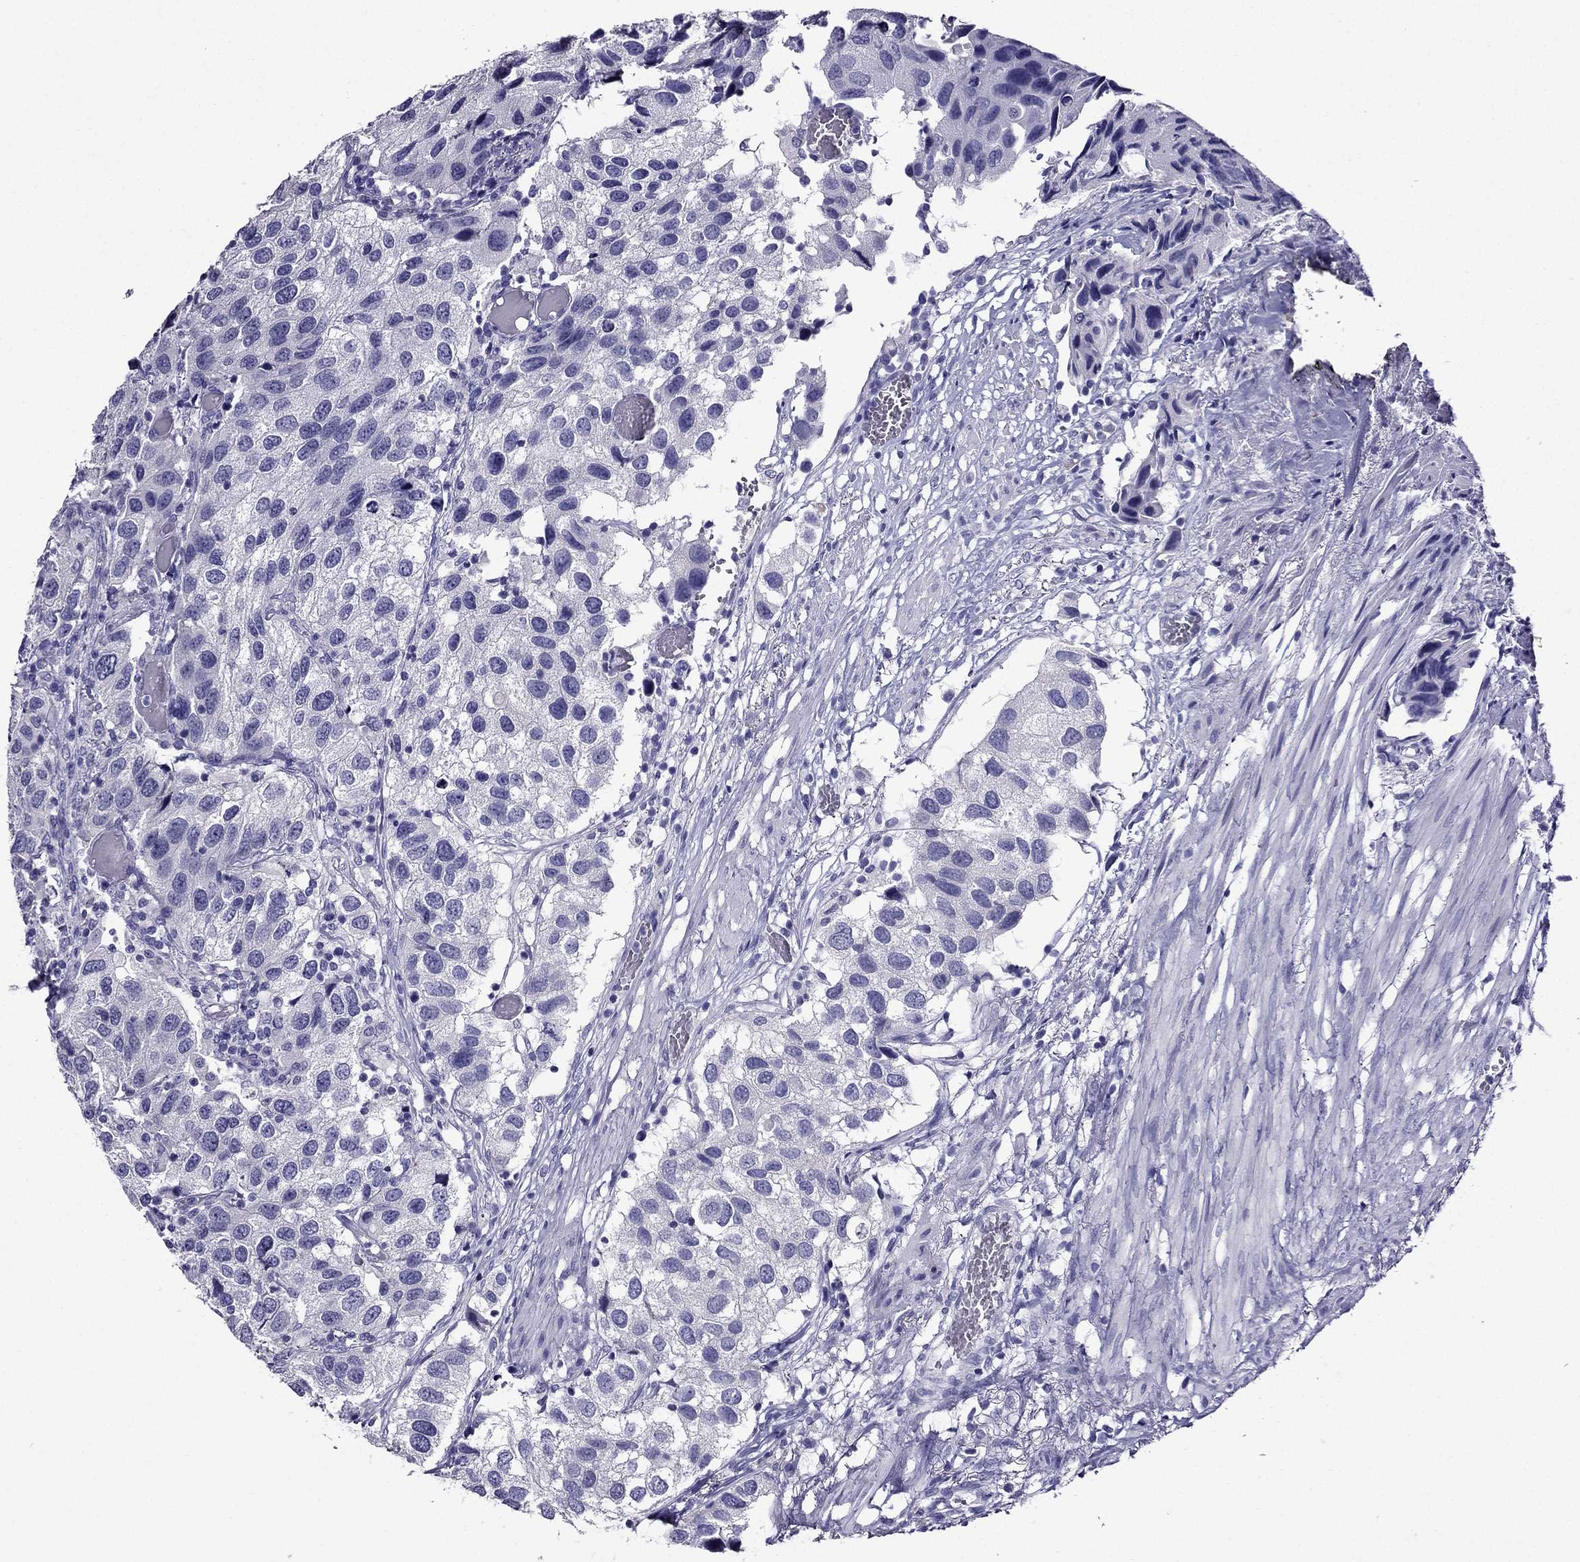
{"staining": {"intensity": "negative", "quantity": "none", "location": "none"}, "tissue": "urothelial cancer", "cell_type": "Tumor cells", "image_type": "cancer", "snomed": [{"axis": "morphology", "description": "Urothelial carcinoma, High grade"}, {"axis": "topography", "description": "Urinary bladder"}], "caption": "Human urothelial carcinoma (high-grade) stained for a protein using immunohistochemistry (IHC) demonstrates no expression in tumor cells.", "gene": "ZNF541", "patient": {"sex": "male", "age": 79}}